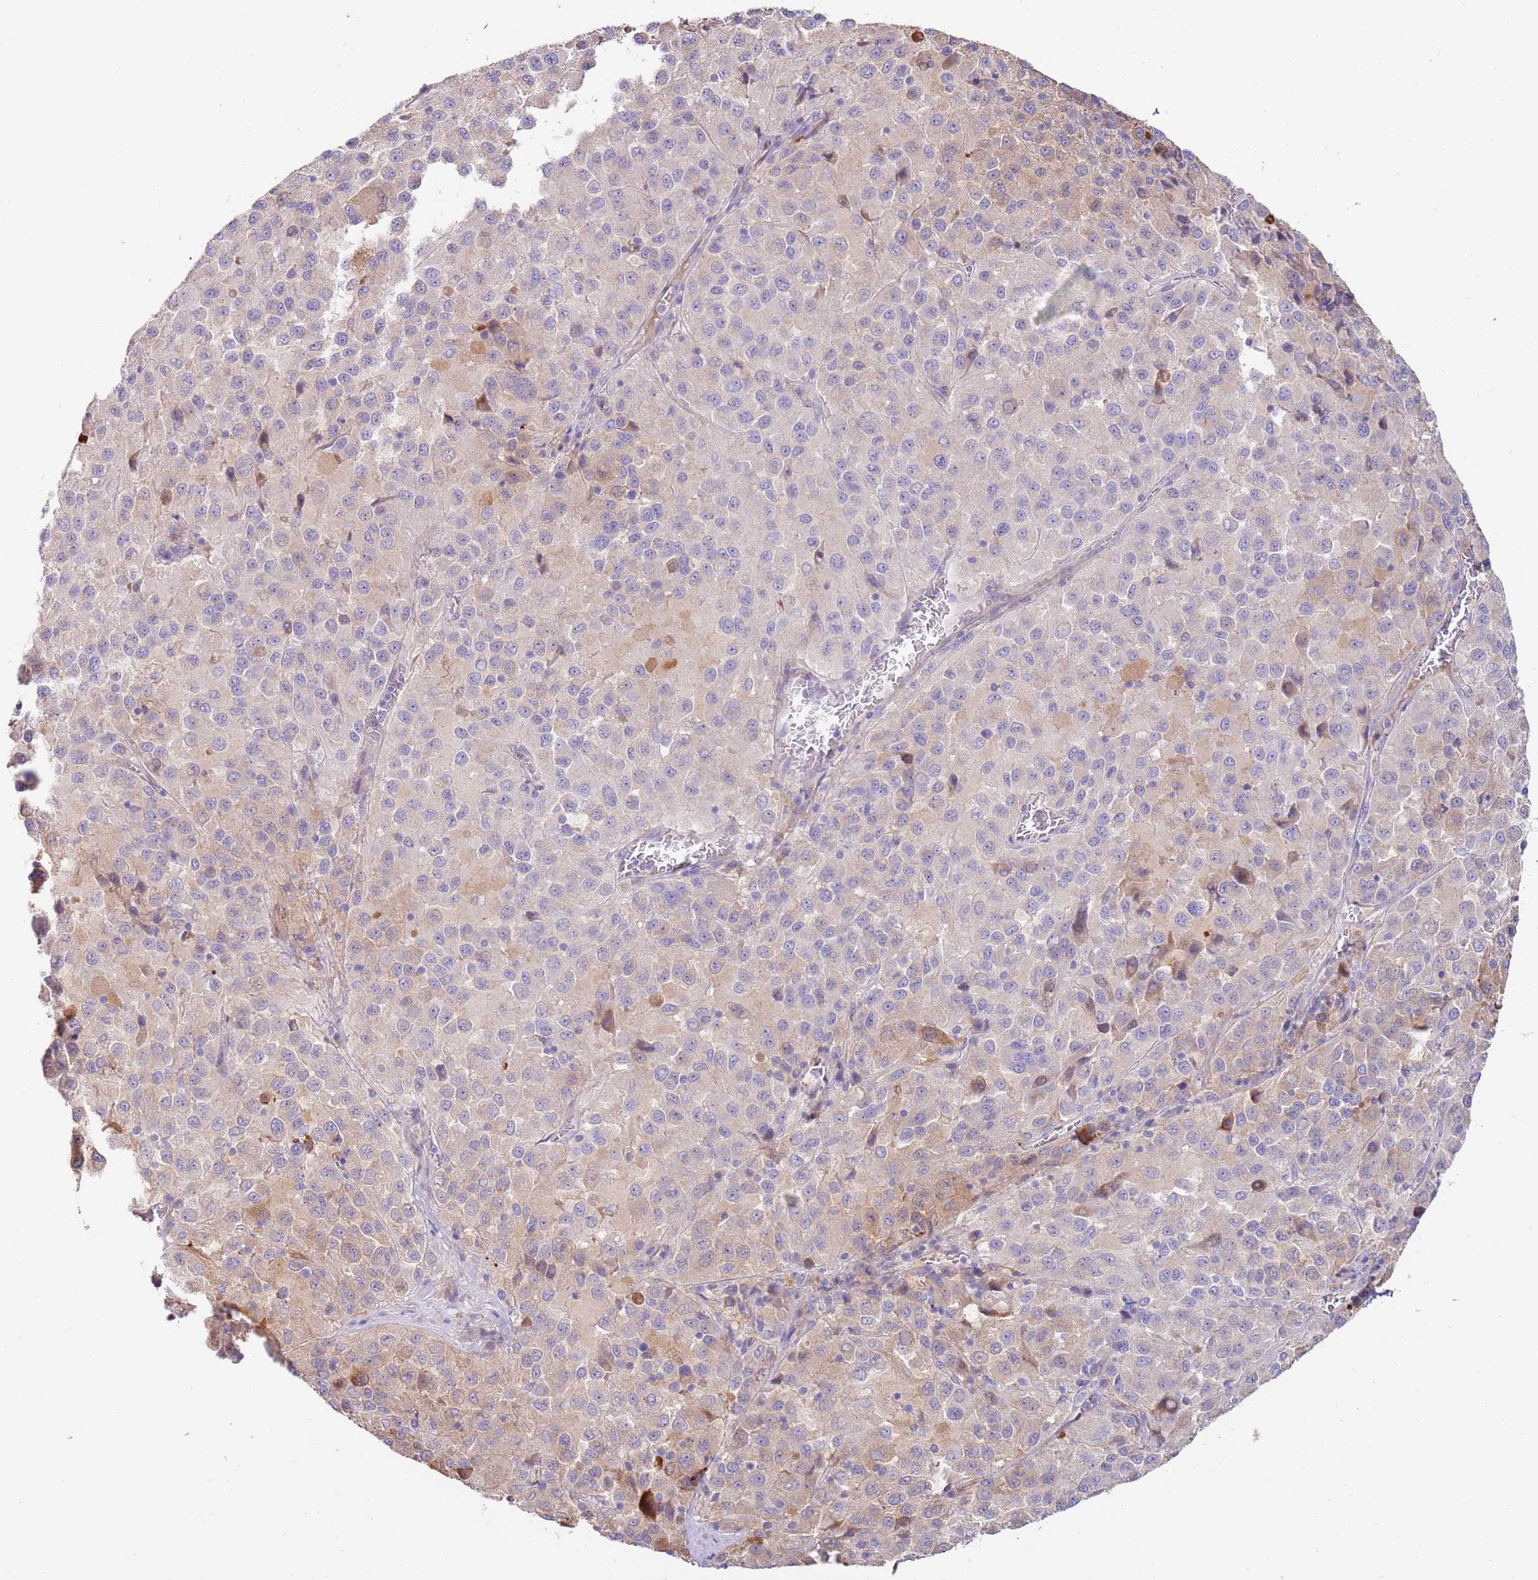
{"staining": {"intensity": "weak", "quantity": "<25%", "location": "cytoplasmic/membranous"}, "tissue": "melanoma", "cell_type": "Tumor cells", "image_type": "cancer", "snomed": [{"axis": "morphology", "description": "Malignant melanoma, Metastatic site"}, {"axis": "topography", "description": "Lung"}], "caption": "This is a image of immunohistochemistry staining of malignant melanoma (metastatic site), which shows no staining in tumor cells.", "gene": "SLC44A4", "patient": {"sex": "male", "age": 64}}